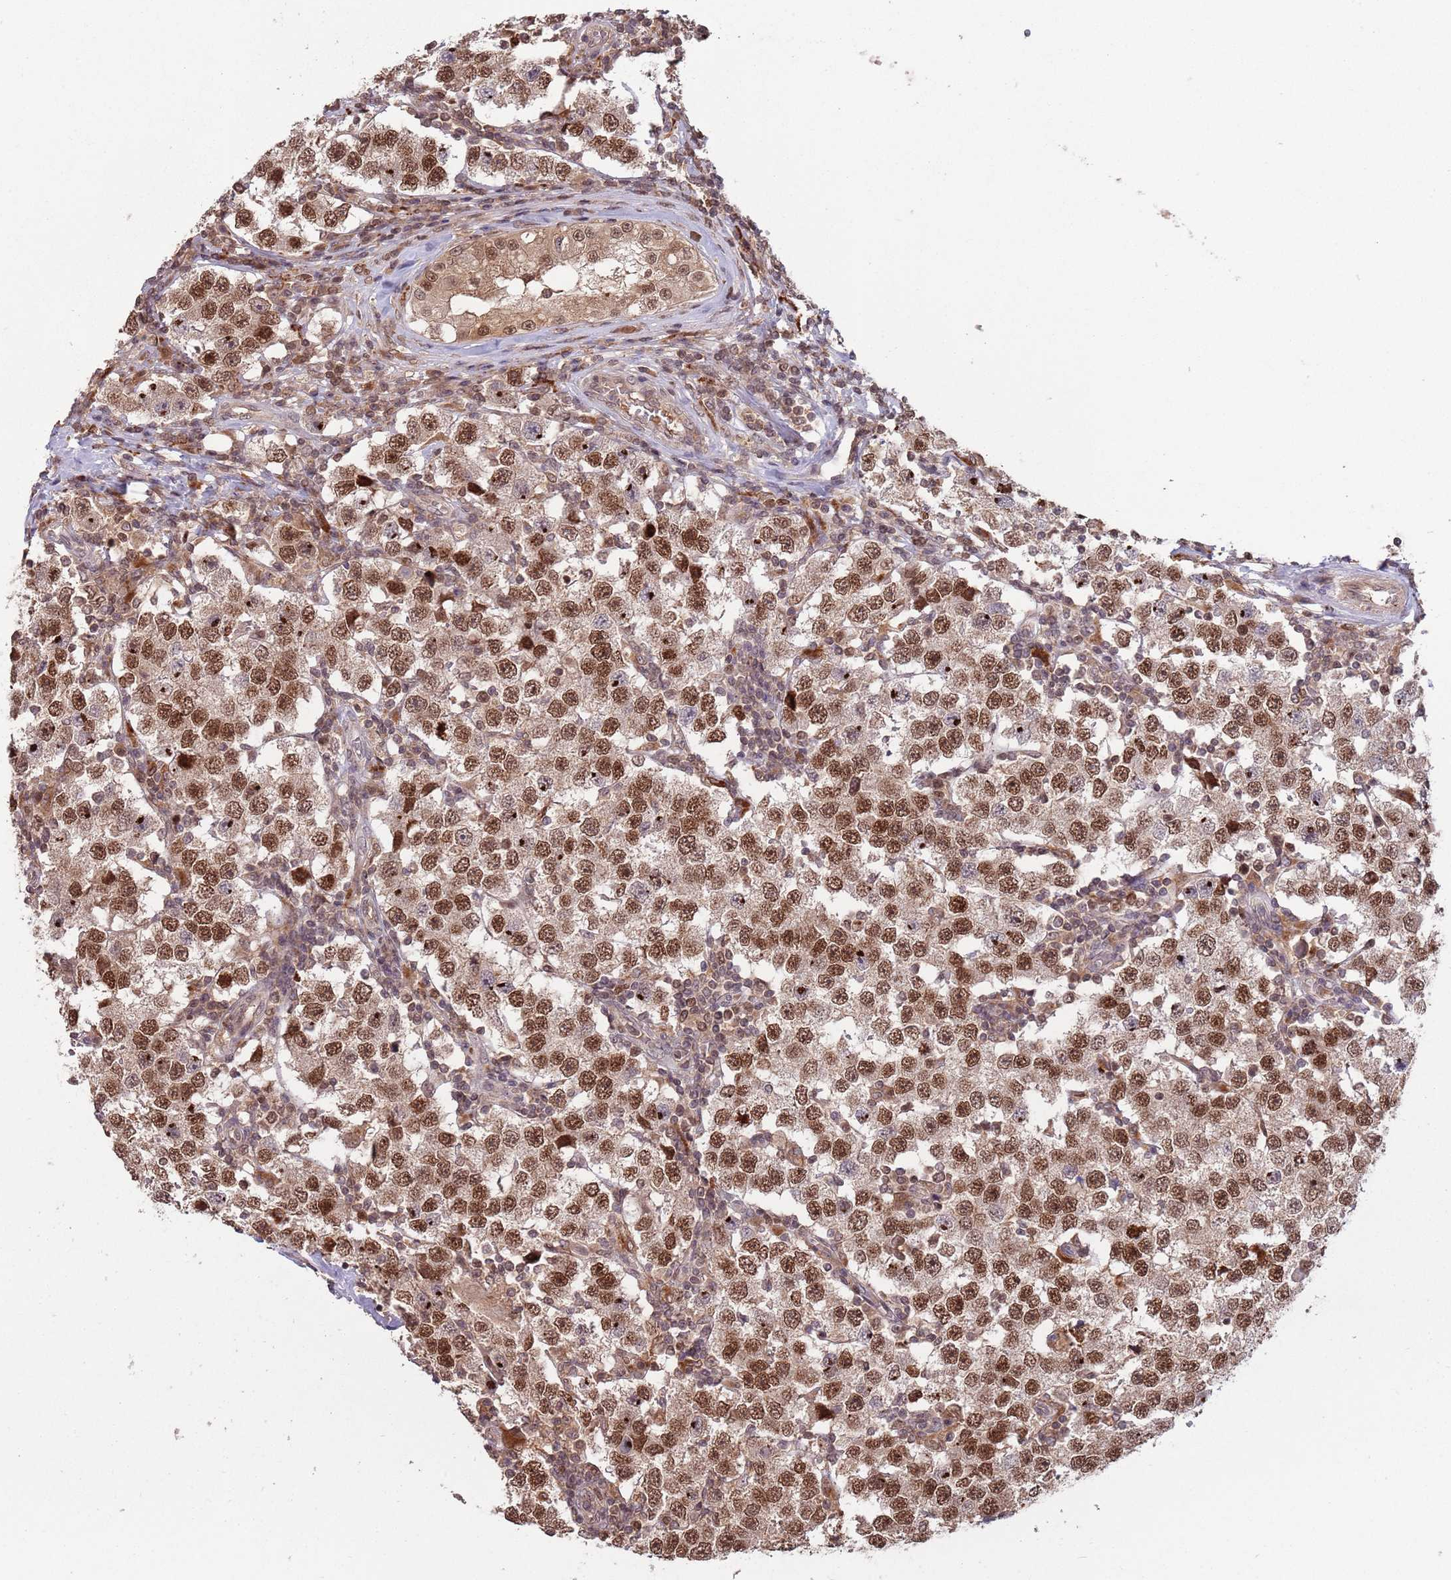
{"staining": {"intensity": "strong", "quantity": ">75%", "location": "nuclear"}, "tissue": "testis cancer", "cell_type": "Tumor cells", "image_type": "cancer", "snomed": [{"axis": "morphology", "description": "Seminoma, NOS"}, {"axis": "topography", "description": "Testis"}], "caption": "A brown stain labels strong nuclear staining of a protein in human testis cancer tumor cells. (DAB (3,3'-diaminobenzidine) IHC, brown staining for protein, blue staining for nuclei).", "gene": "SALL1", "patient": {"sex": "male", "age": 34}}